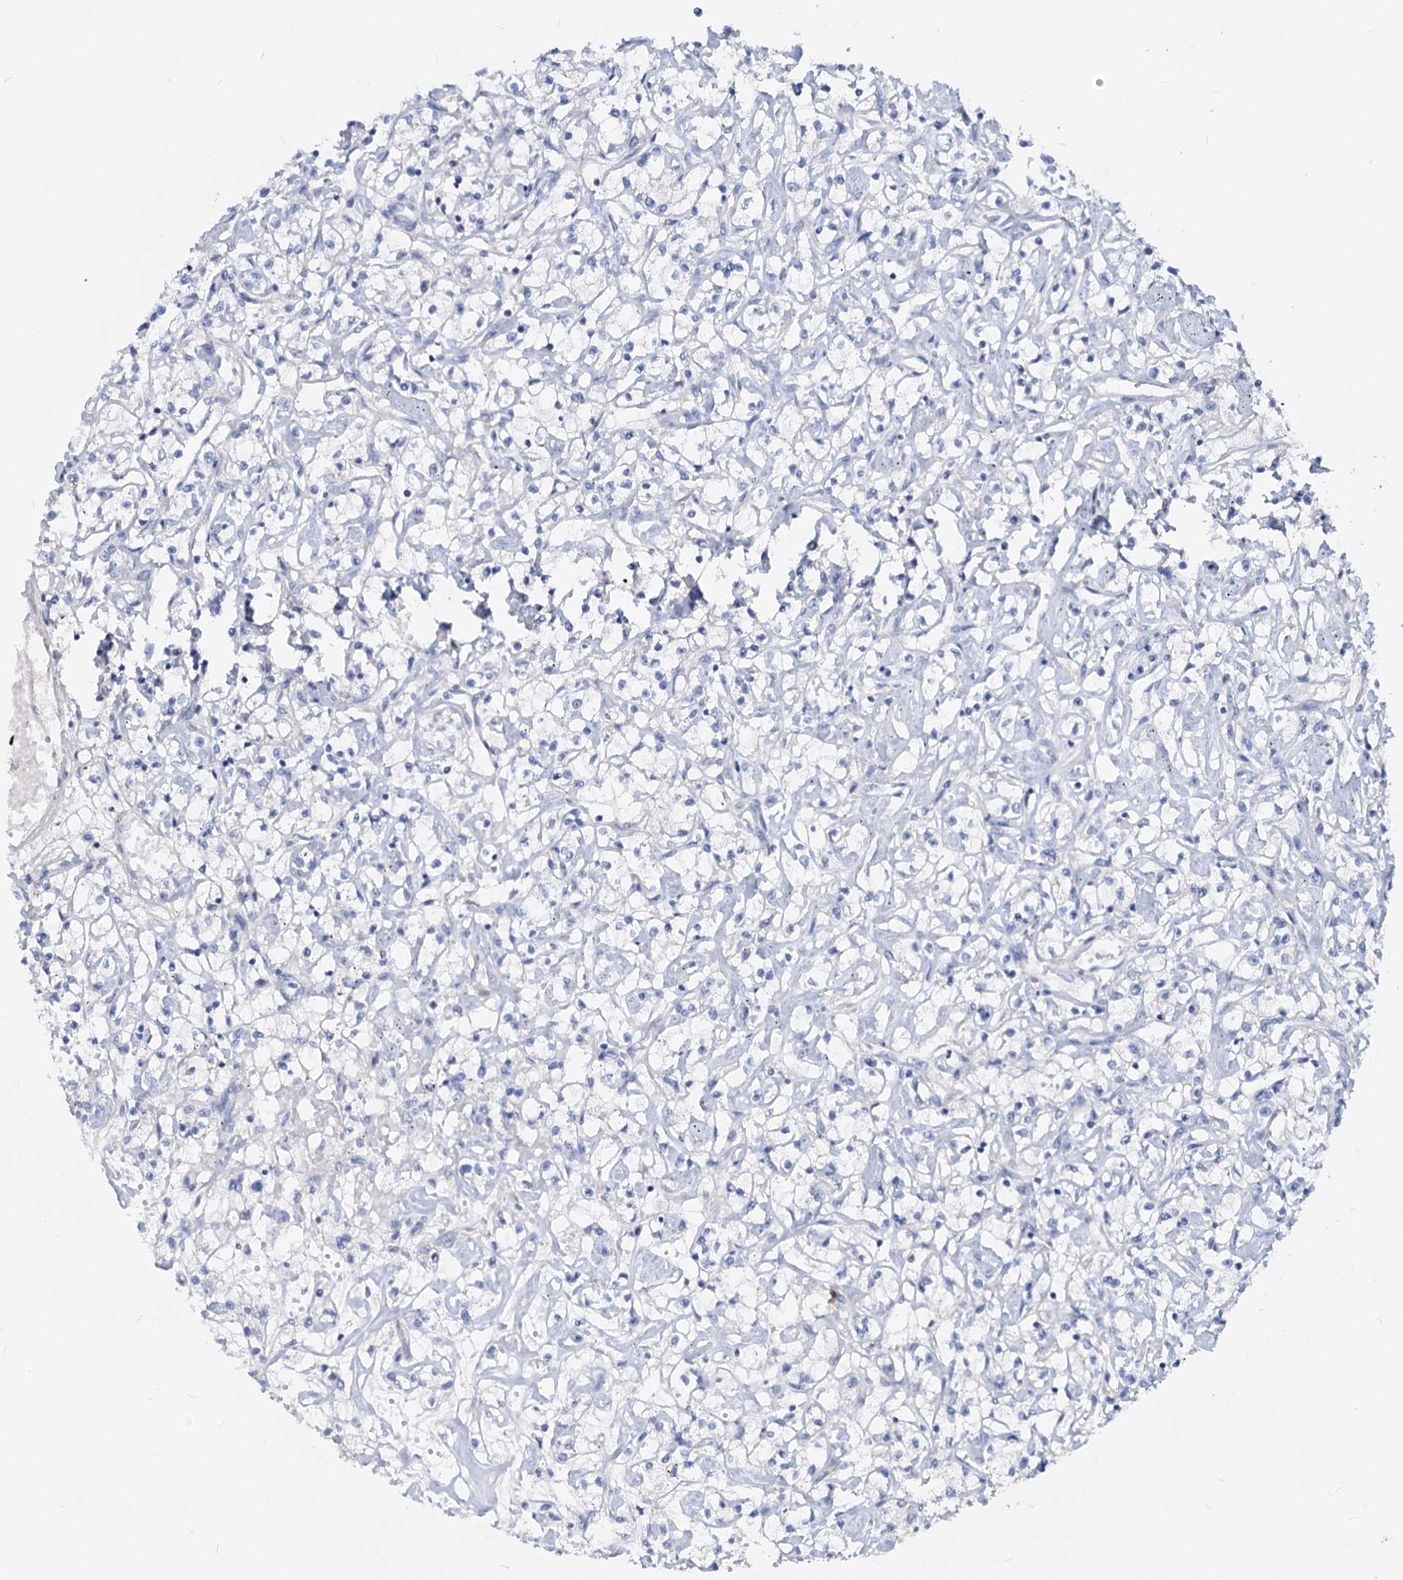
{"staining": {"intensity": "negative", "quantity": "none", "location": "none"}, "tissue": "renal cancer", "cell_type": "Tumor cells", "image_type": "cancer", "snomed": [{"axis": "morphology", "description": "Adenocarcinoma, NOS"}, {"axis": "topography", "description": "Kidney"}], "caption": "Adenocarcinoma (renal) was stained to show a protein in brown. There is no significant expression in tumor cells.", "gene": "DYDC2", "patient": {"sex": "female", "age": 59}}